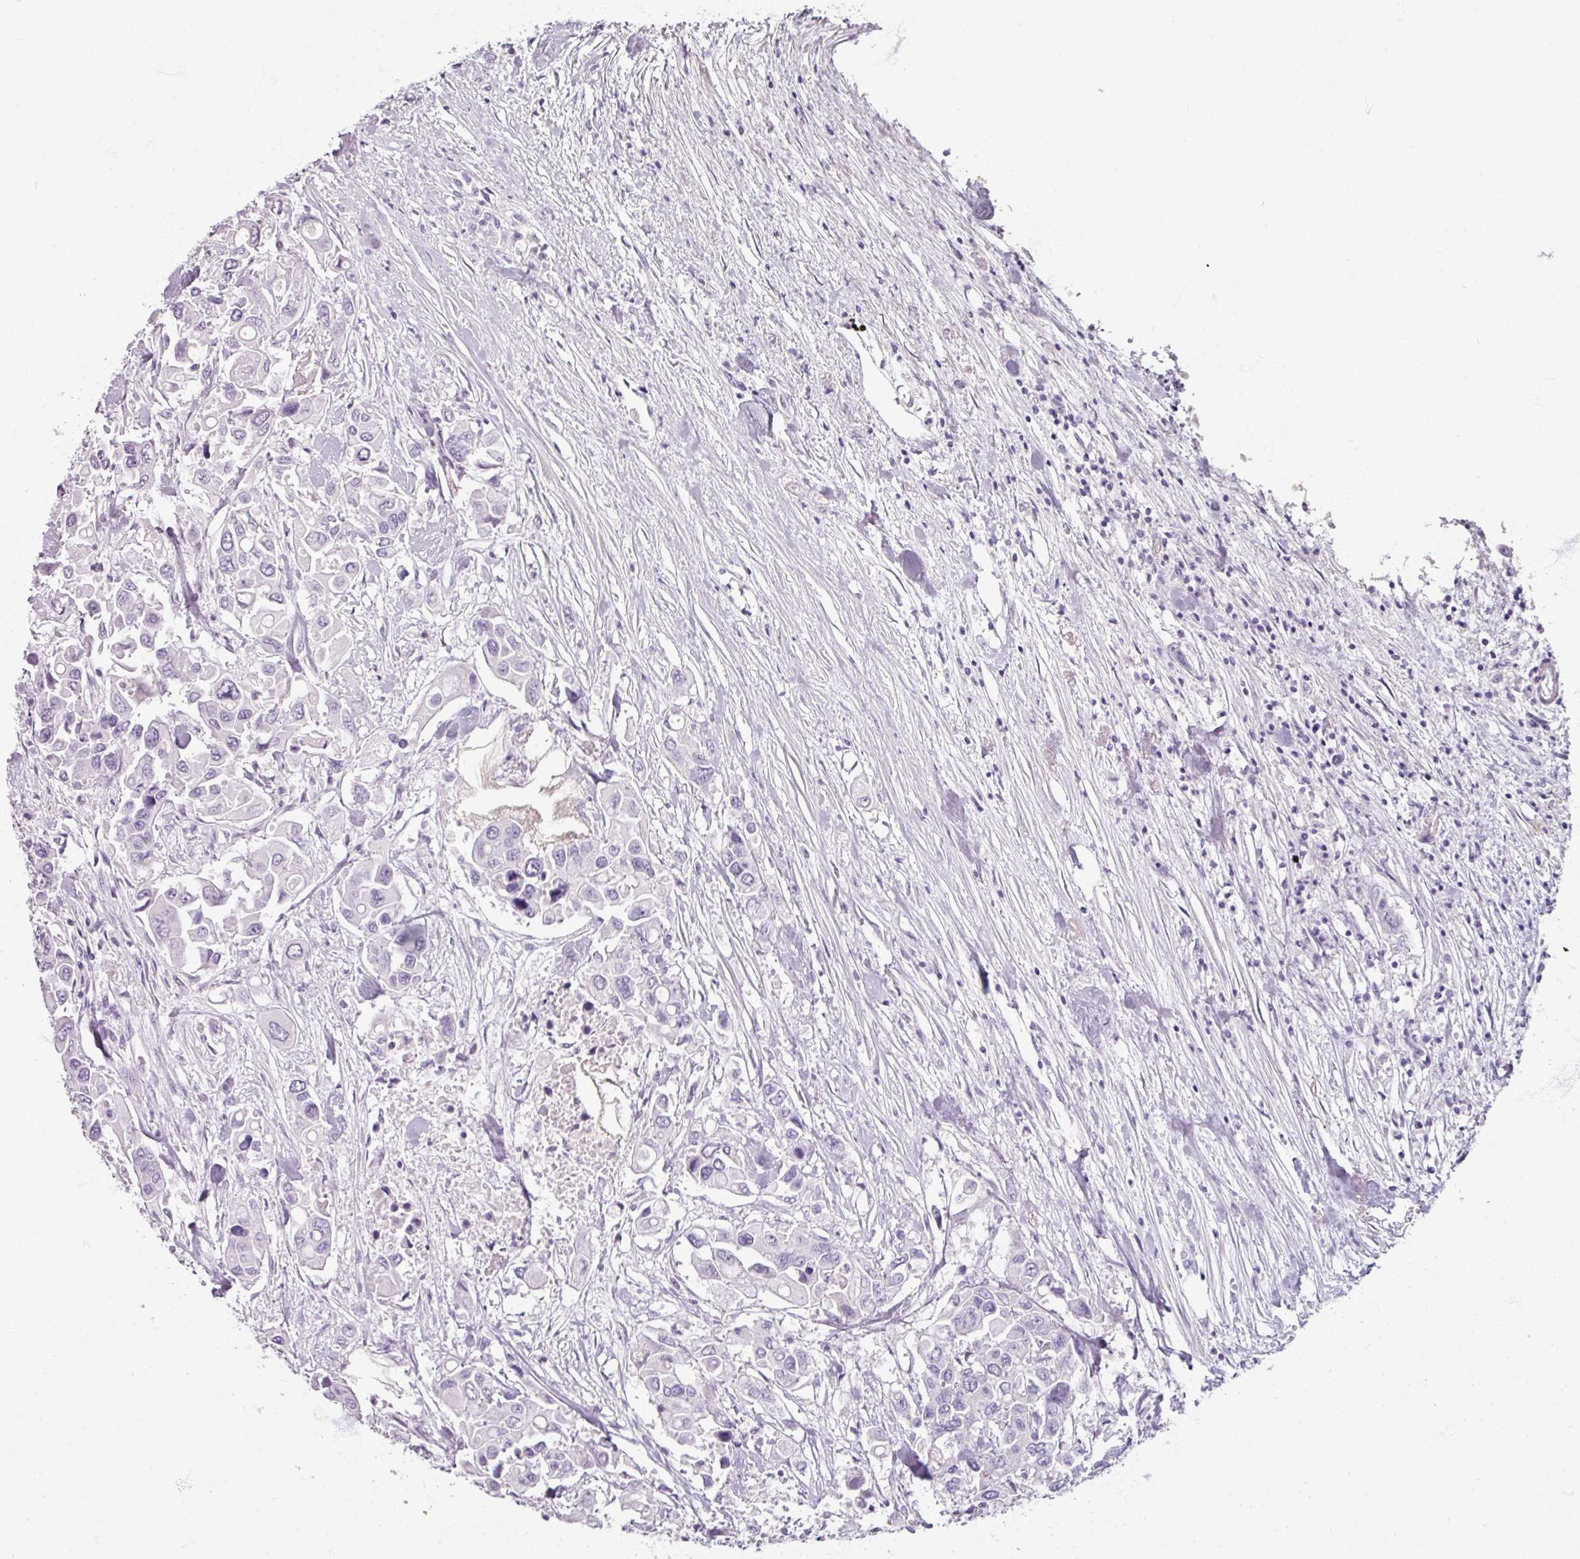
{"staining": {"intensity": "negative", "quantity": "none", "location": "none"}, "tissue": "colorectal cancer", "cell_type": "Tumor cells", "image_type": "cancer", "snomed": [{"axis": "morphology", "description": "Adenocarcinoma, NOS"}, {"axis": "topography", "description": "Colon"}], "caption": "Immunohistochemical staining of adenocarcinoma (colorectal) reveals no significant staining in tumor cells. (Stains: DAB (3,3'-diaminobenzidine) immunohistochemistry (IHC) with hematoxylin counter stain, Microscopy: brightfield microscopy at high magnification).", "gene": "ARG1", "patient": {"sex": "male", "age": 77}}